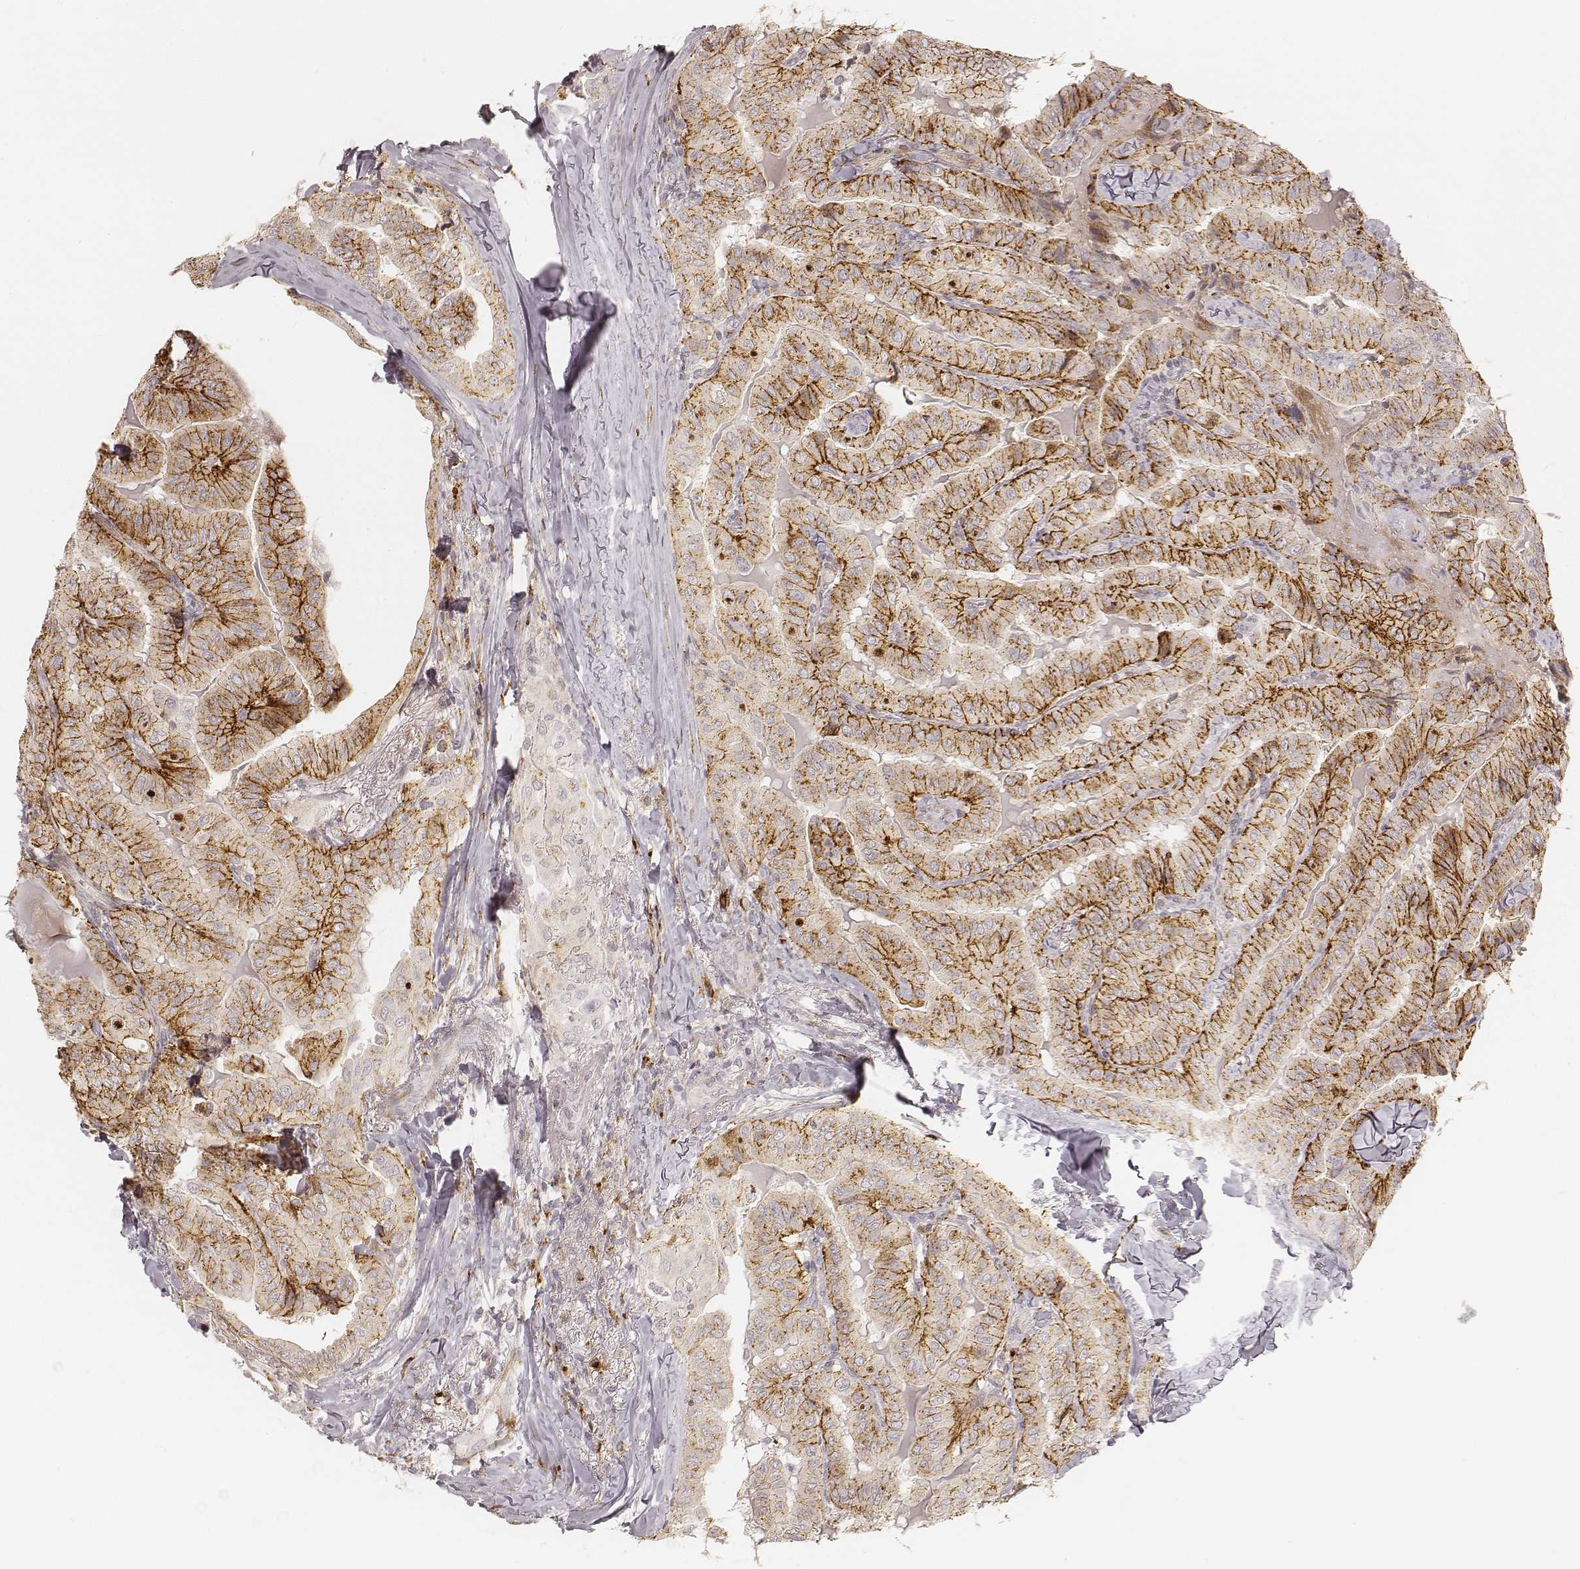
{"staining": {"intensity": "strong", "quantity": ">75%", "location": "cytoplasmic/membranous"}, "tissue": "thyroid cancer", "cell_type": "Tumor cells", "image_type": "cancer", "snomed": [{"axis": "morphology", "description": "Papillary adenocarcinoma, NOS"}, {"axis": "topography", "description": "Thyroid gland"}], "caption": "Immunohistochemical staining of papillary adenocarcinoma (thyroid) exhibits strong cytoplasmic/membranous protein expression in approximately >75% of tumor cells.", "gene": "GORASP2", "patient": {"sex": "female", "age": 68}}